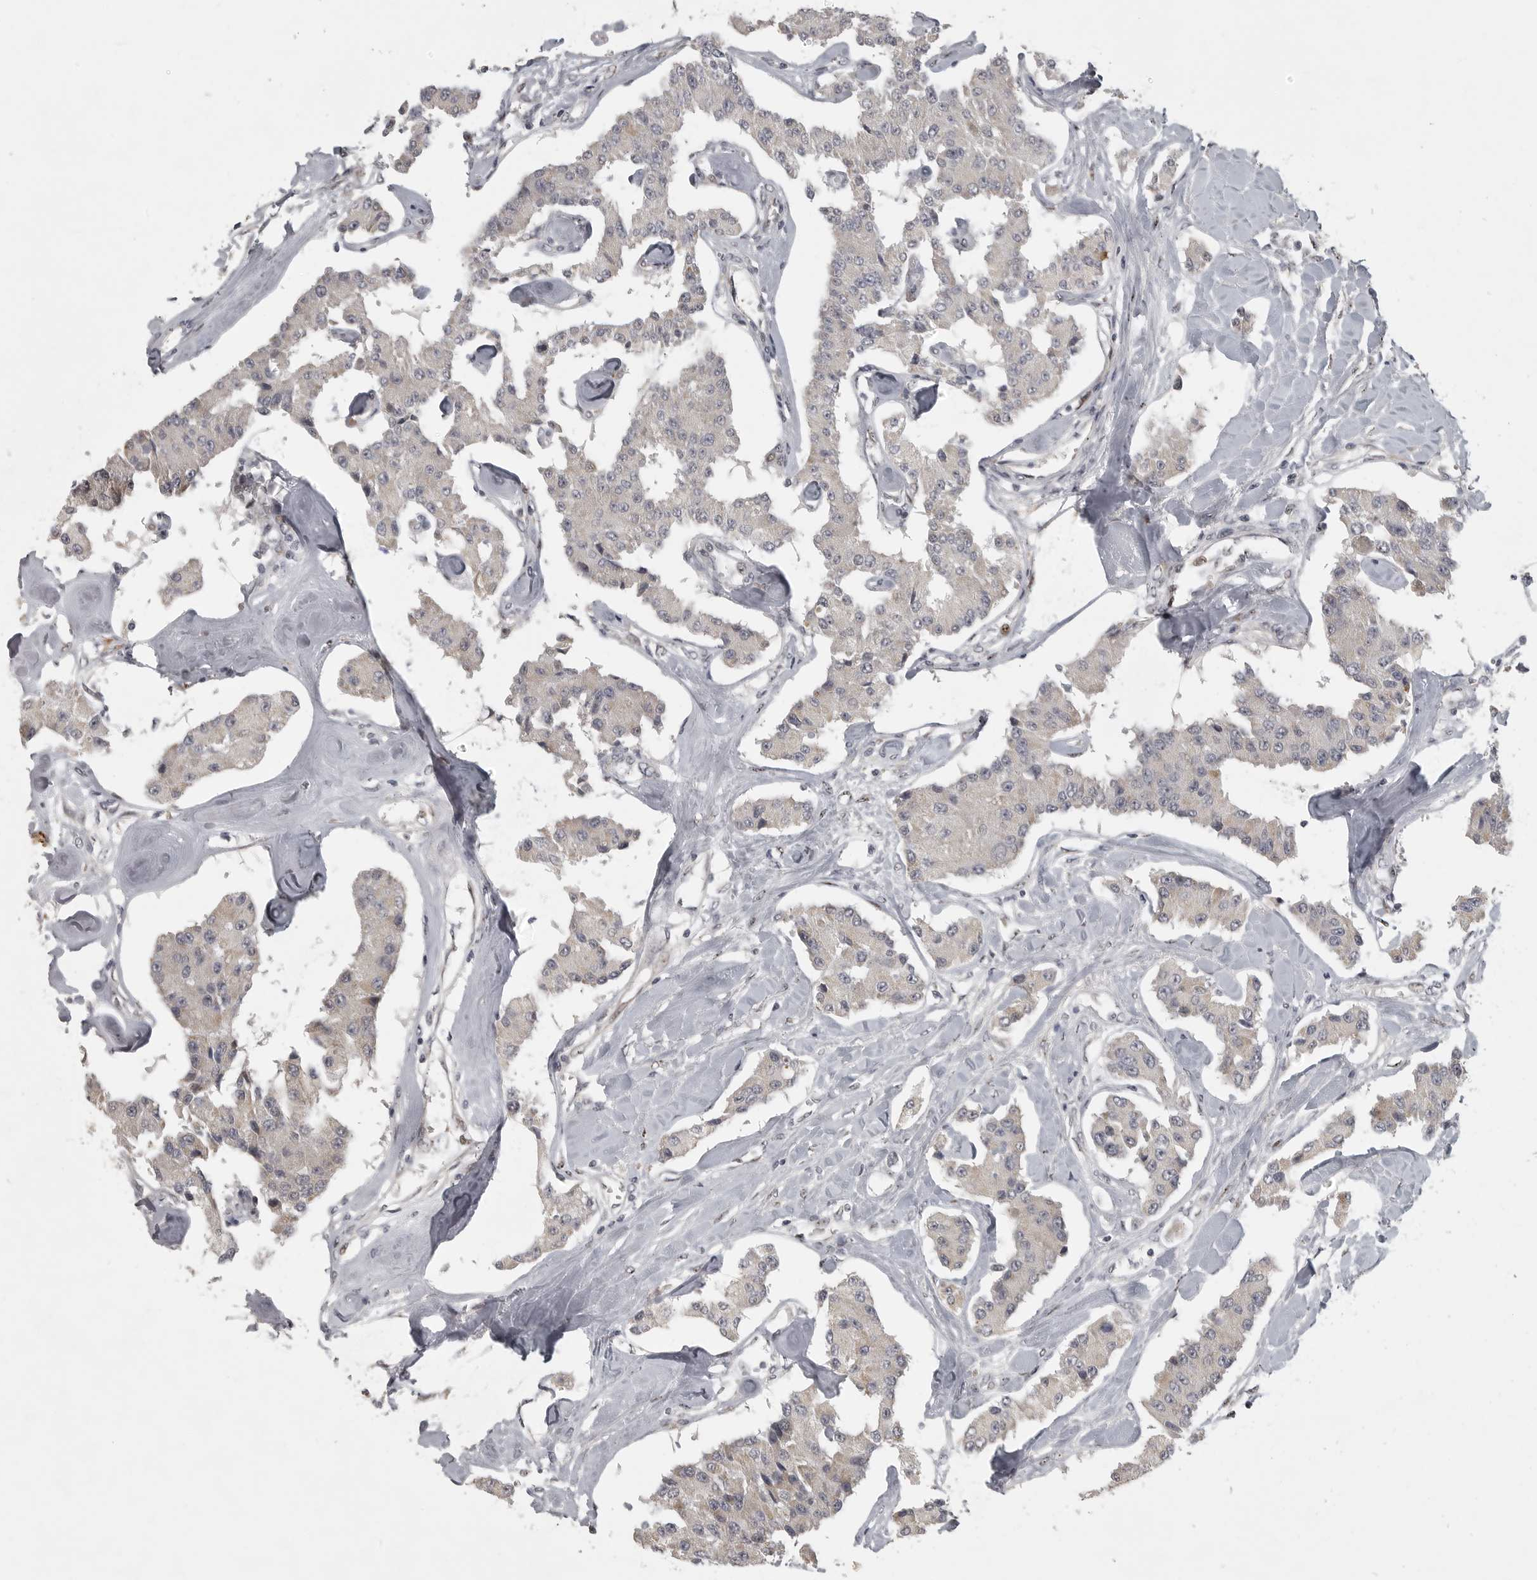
{"staining": {"intensity": "negative", "quantity": "none", "location": "none"}, "tissue": "carcinoid", "cell_type": "Tumor cells", "image_type": "cancer", "snomed": [{"axis": "morphology", "description": "Carcinoid, malignant, NOS"}, {"axis": "topography", "description": "Pancreas"}], "caption": "Photomicrograph shows no protein staining in tumor cells of carcinoid tissue.", "gene": "POLE2", "patient": {"sex": "male", "age": 41}}